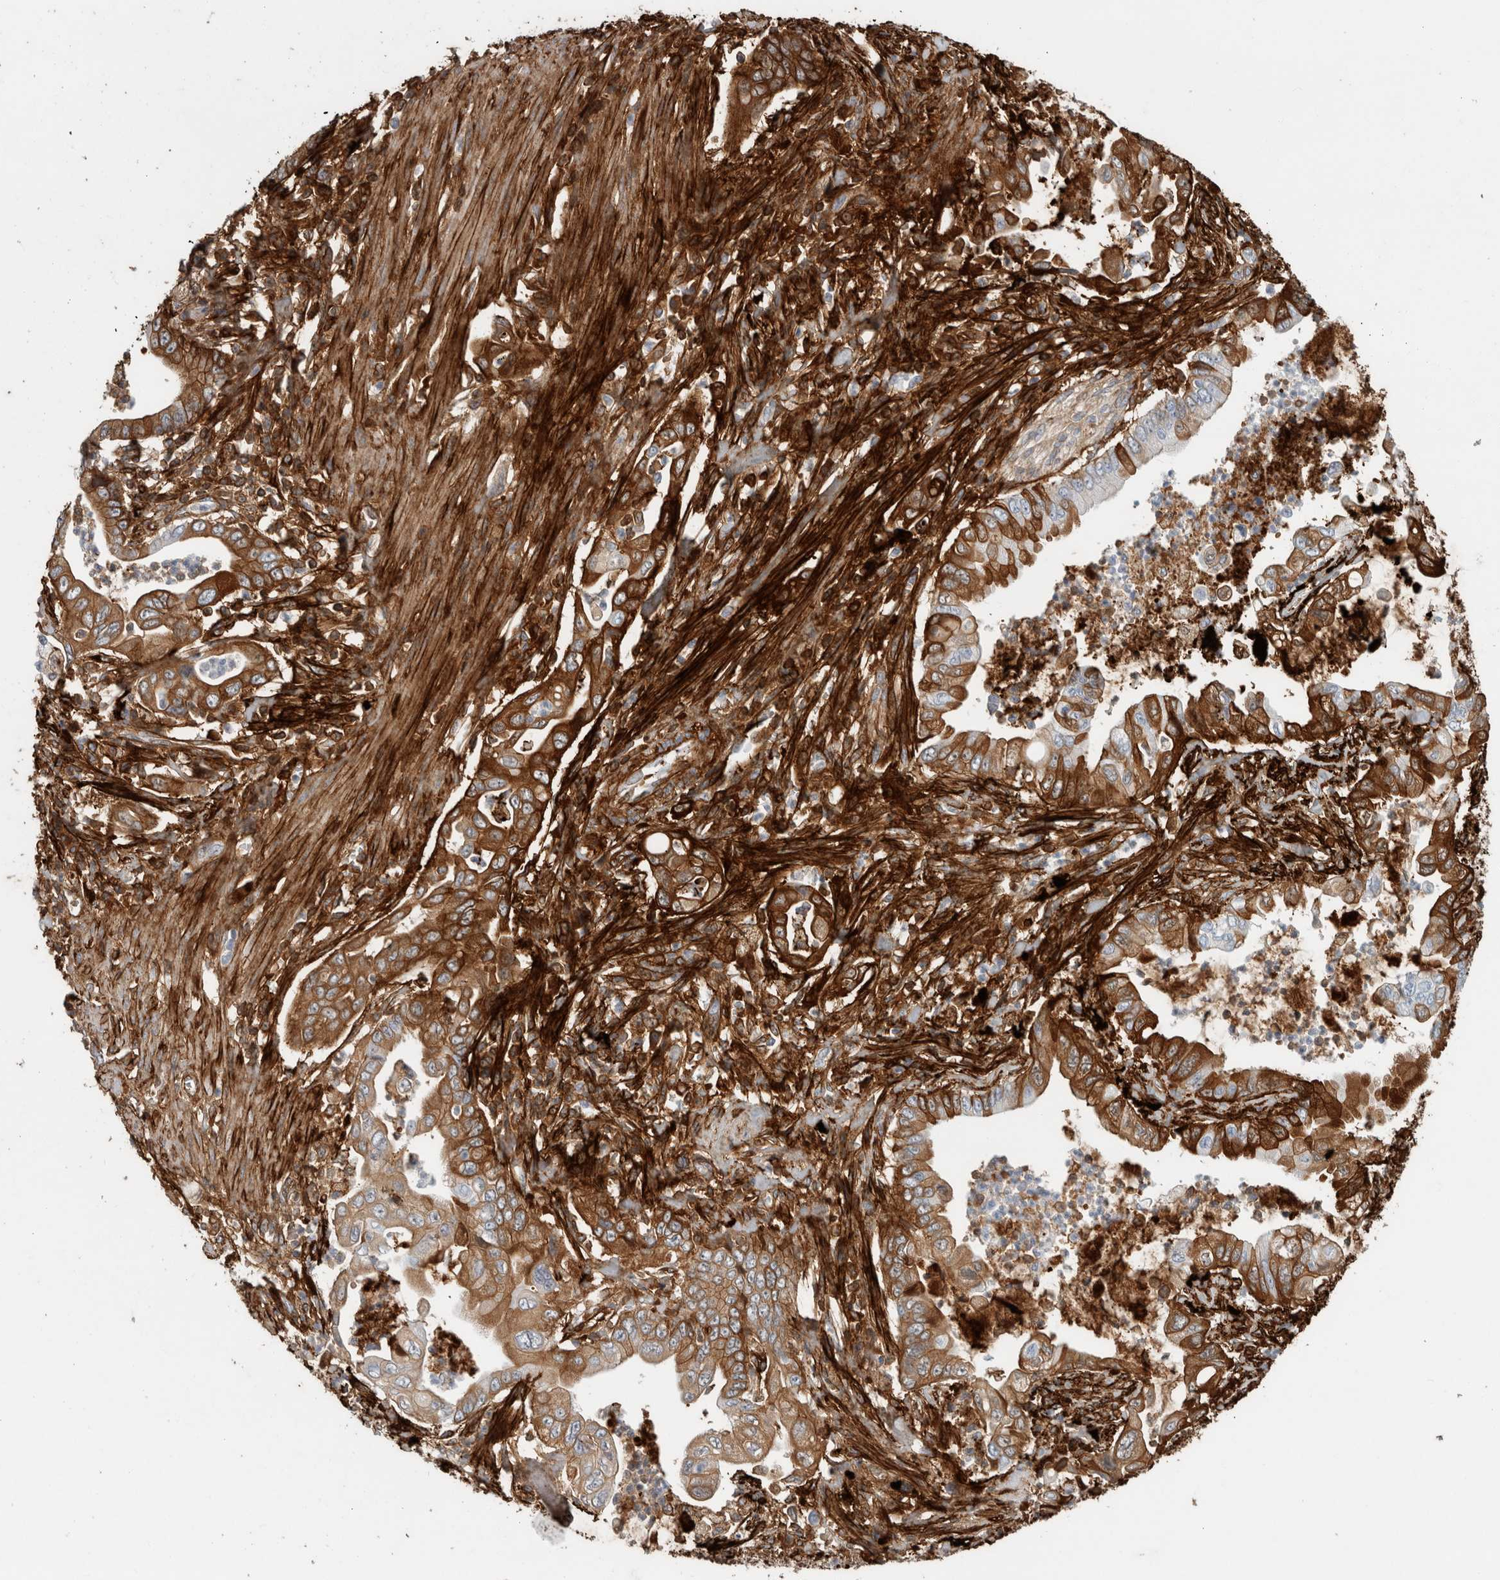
{"staining": {"intensity": "moderate", "quantity": ">75%", "location": "cytoplasmic/membranous"}, "tissue": "pancreatic cancer", "cell_type": "Tumor cells", "image_type": "cancer", "snomed": [{"axis": "morphology", "description": "Adenocarcinoma, NOS"}, {"axis": "topography", "description": "Pancreas"}], "caption": "The histopathology image reveals immunohistochemical staining of pancreatic adenocarcinoma. There is moderate cytoplasmic/membranous expression is appreciated in about >75% of tumor cells. (brown staining indicates protein expression, while blue staining denotes nuclei).", "gene": "FN1", "patient": {"sex": "male", "age": 78}}